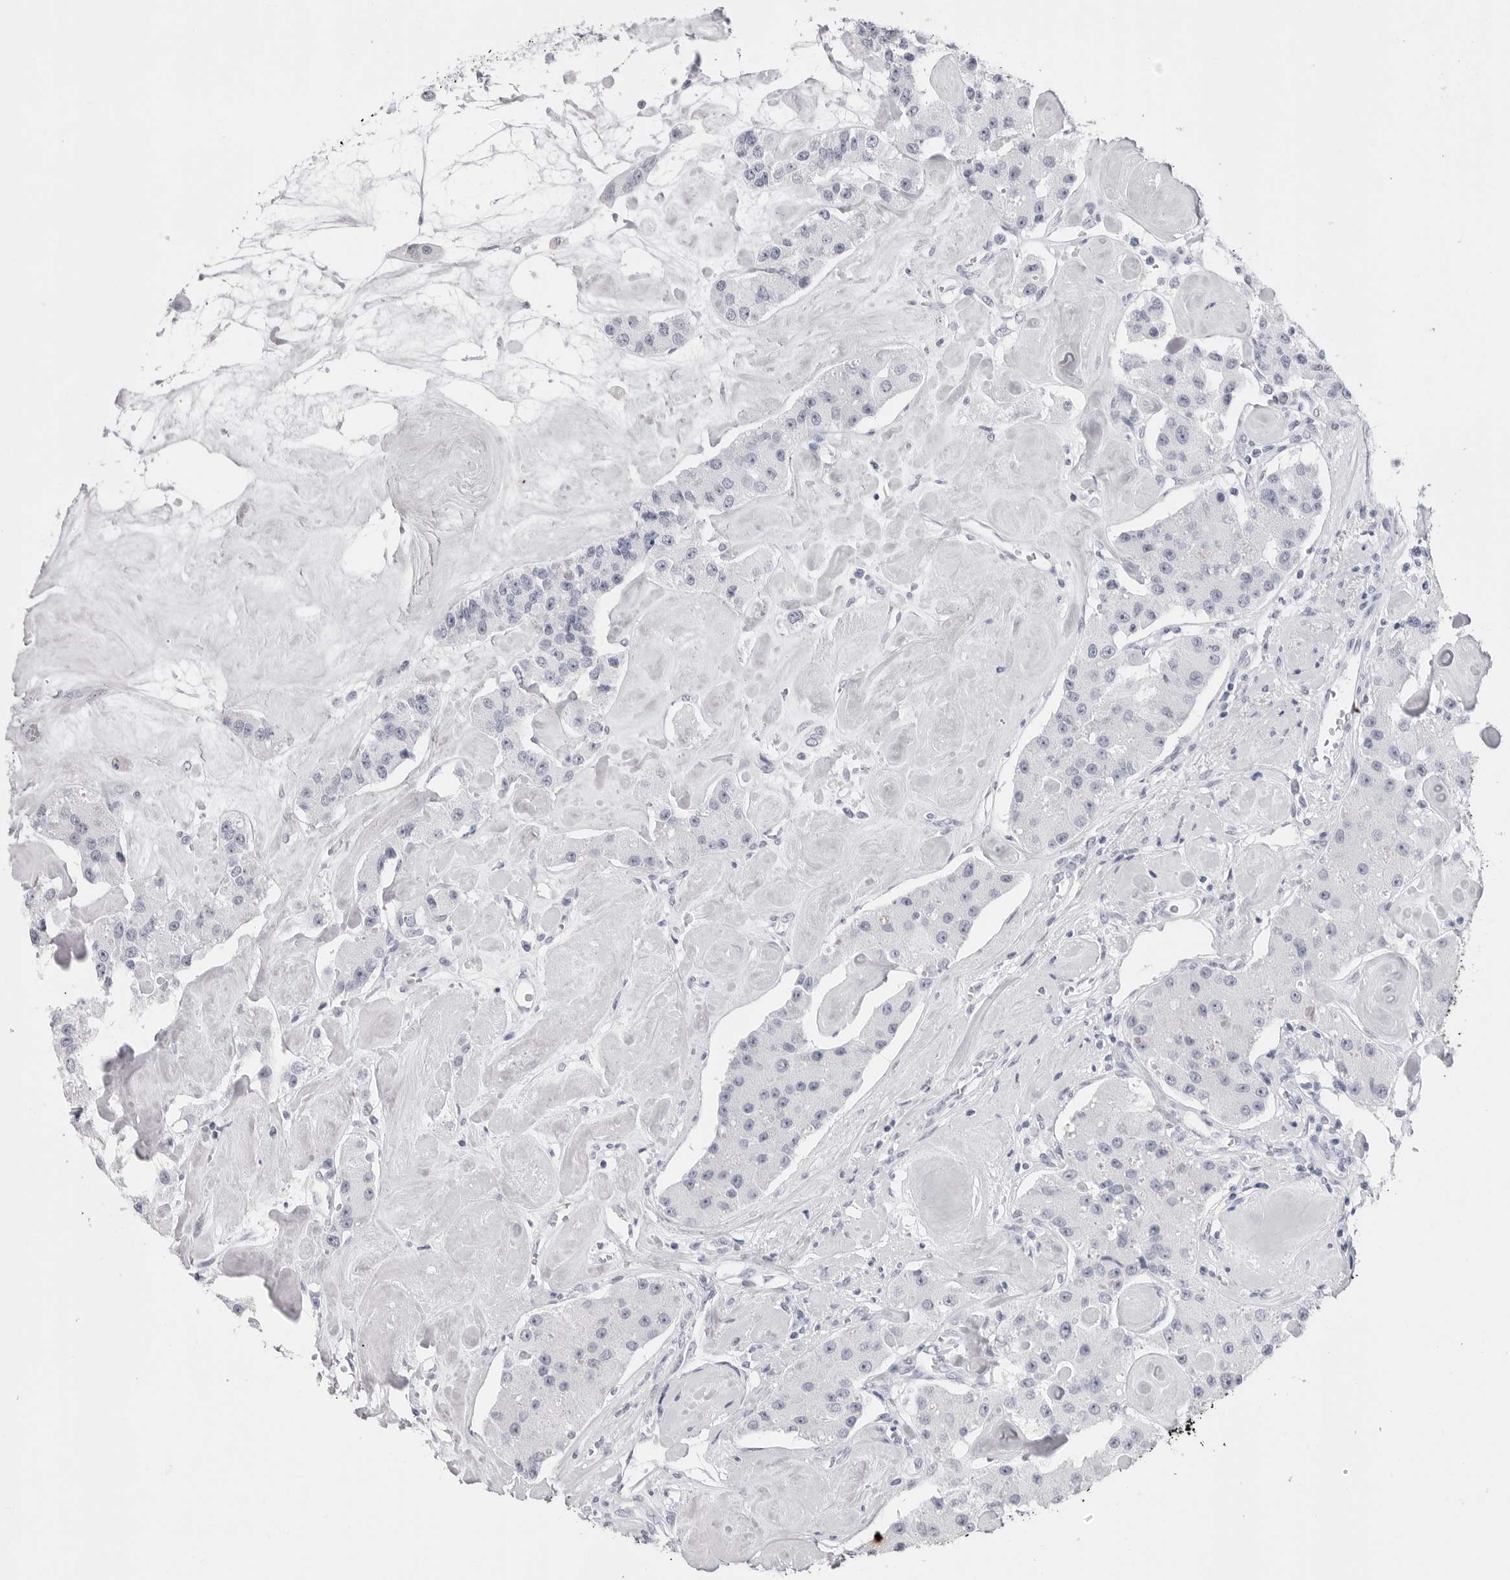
{"staining": {"intensity": "negative", "quantity": "none", "location": "none"}, "tissue": "carcinoid", "cell_type": "Tumor cells", "image_type": "cancer", "snomed": [{"axis": "morphology", "description": "Carcinoid, malignant, NOS"}, {"axis": "topography", "description": "Pancreas"}], "caption": "A high-resolution photomicrograph shows immunohistochemistry staining of carcinoid (malignant), which displays no significant staining in tumor cells.", "gene": "TSSK1B", "patient": {"sex": "male", "age": 41}}